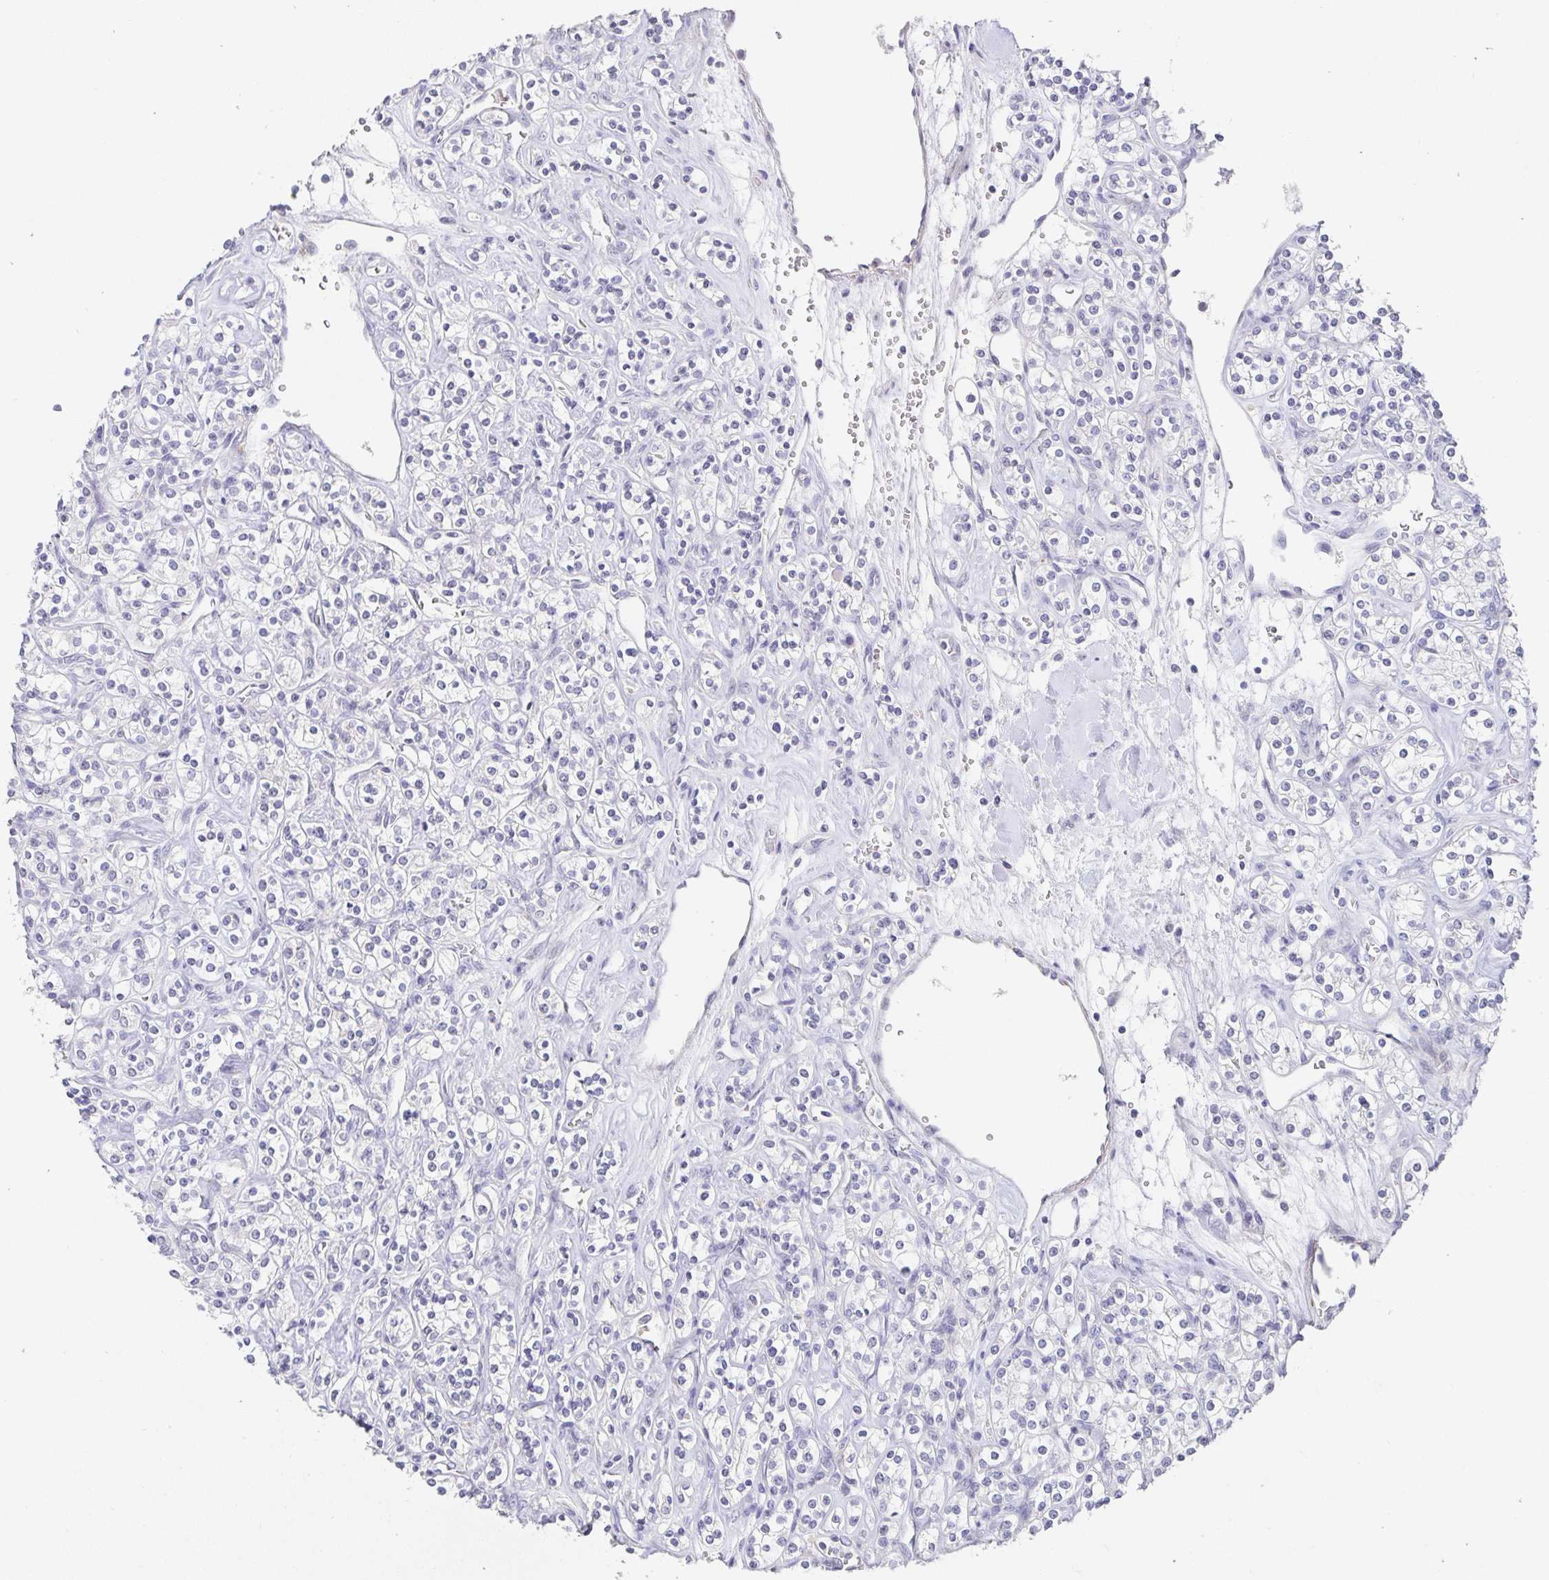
{"staining": {"intensity": "negative", "quantity": "none", "location": "none"}, "tissue": "renal cancer", "cell_type": "Tumor cells", "image_type": "cancer", "snomed": [{"axis": "morphology", "description": "Adenocarcinoma, NOS"}, {"axis": "topography", "description": "Kidney"}], "caption": "Renal cancer (adenocarcinoma) was stained to show a protein in brown. There is no significant expression in tumor cells. The staining was performed using DAB (3,3'-diaminobenzidine) to visualize the protein expression in brown, while the nuclei were stained in blue with hematoxylin (Magnification: 20x).", "gene": "PDX1", "patient": {"sex": "male", "age": 77}}